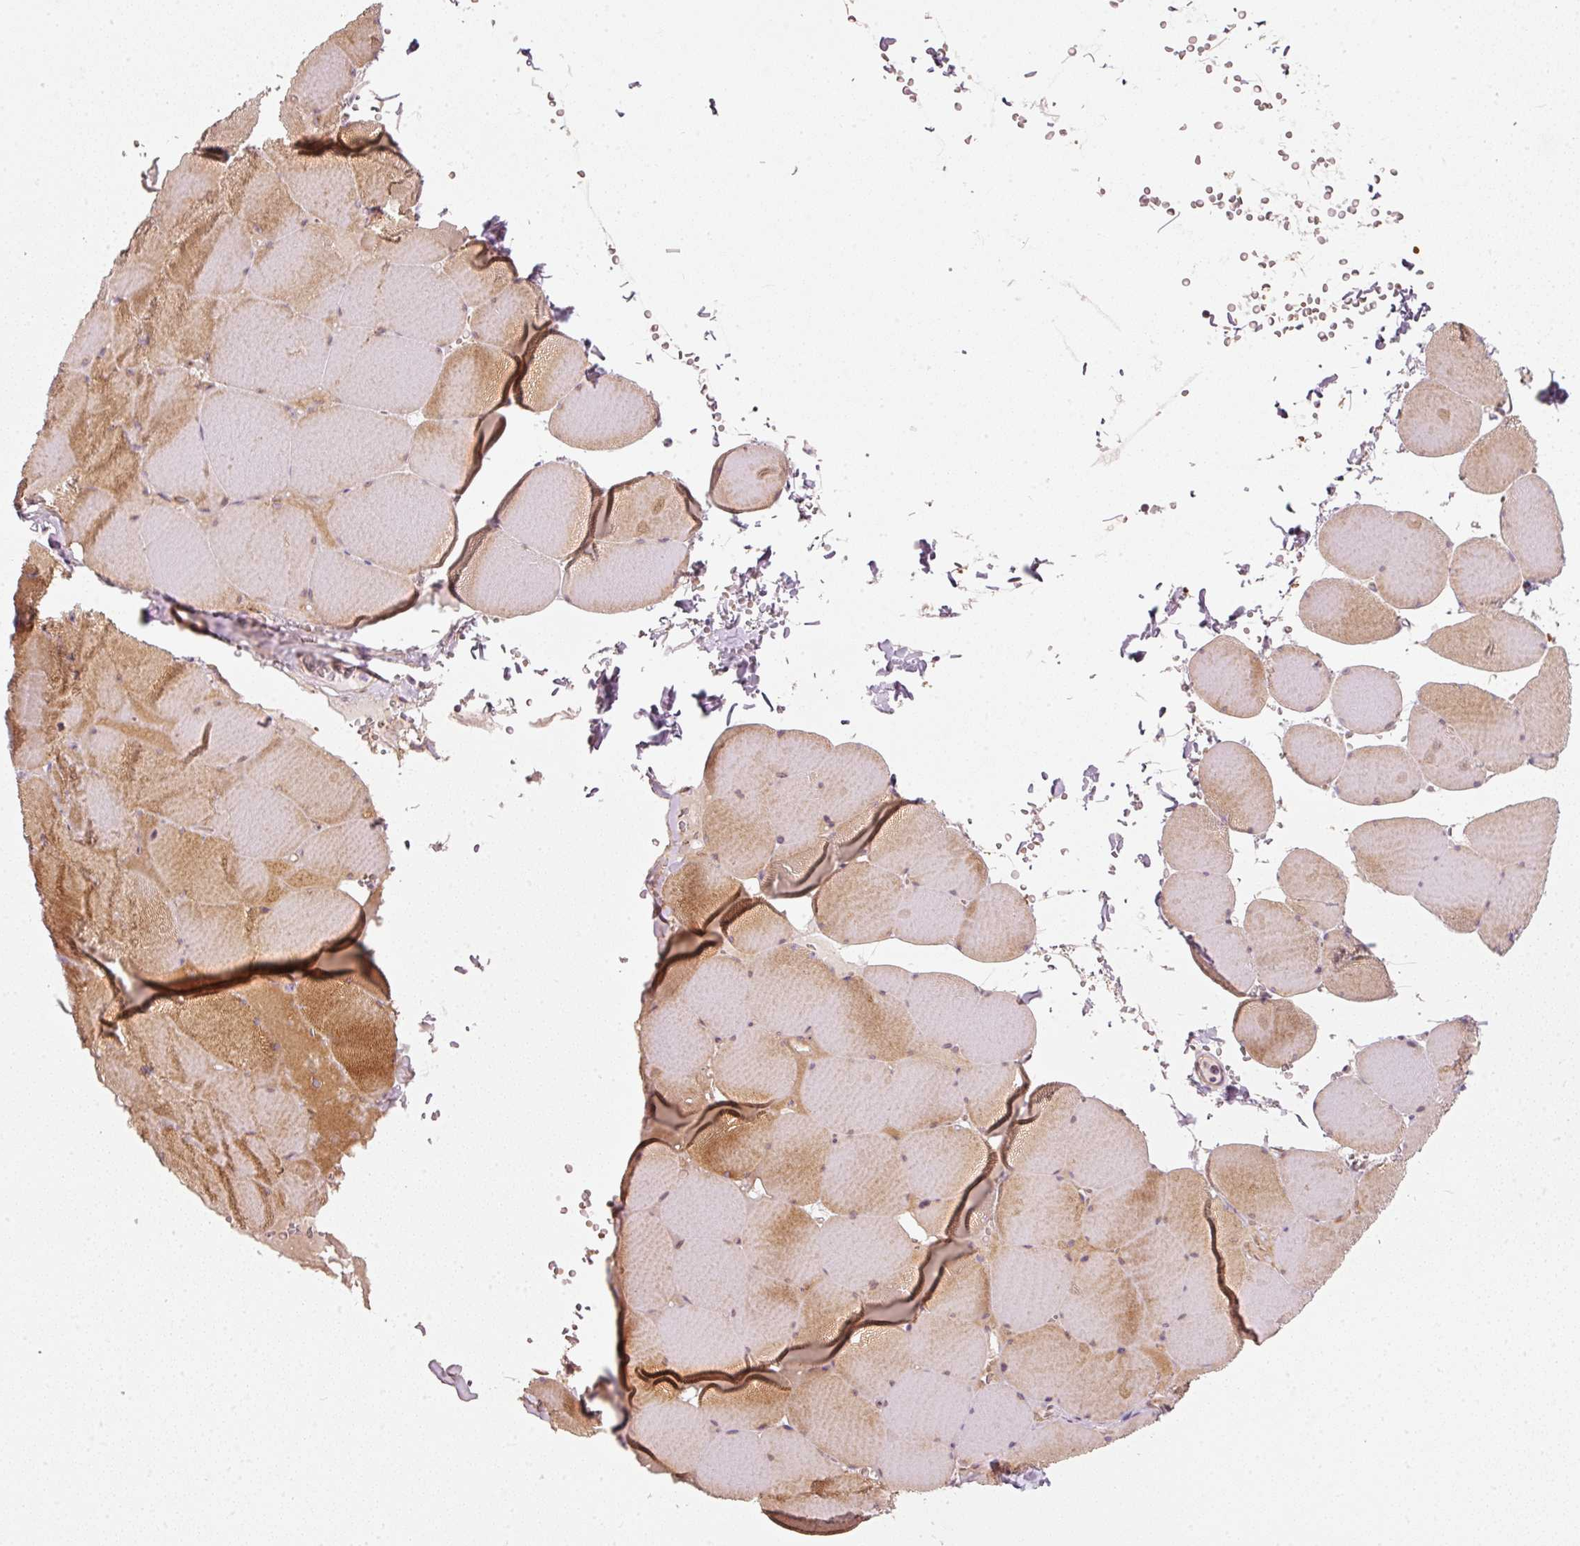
{"staining": {"intensity": "strong", "quantity": "25%-75%", "location": "cytoplasmic/membranous"}, "tissue": "skeletal muscle", "cell_type": "Myocytes", "image_type": "normal", "snomed": [{"axis": "morphology", "description": "Normal tissue, NOS"}, {"axis": "topography", "description": "Skeletal muscle"}, {"axis": "topography", "description": "Head-Neck"}], "caption": "Protein expression analysis of normal human skeletal muscle reveals strong cytoplasmic/membranous expression in approximately 25%-75% of myocytes. (brown staining indicates protein expression, while blue staining denotes nuclei).", "gene": "KCNQ1", "patient": {"sex": "male", "age": 66}}